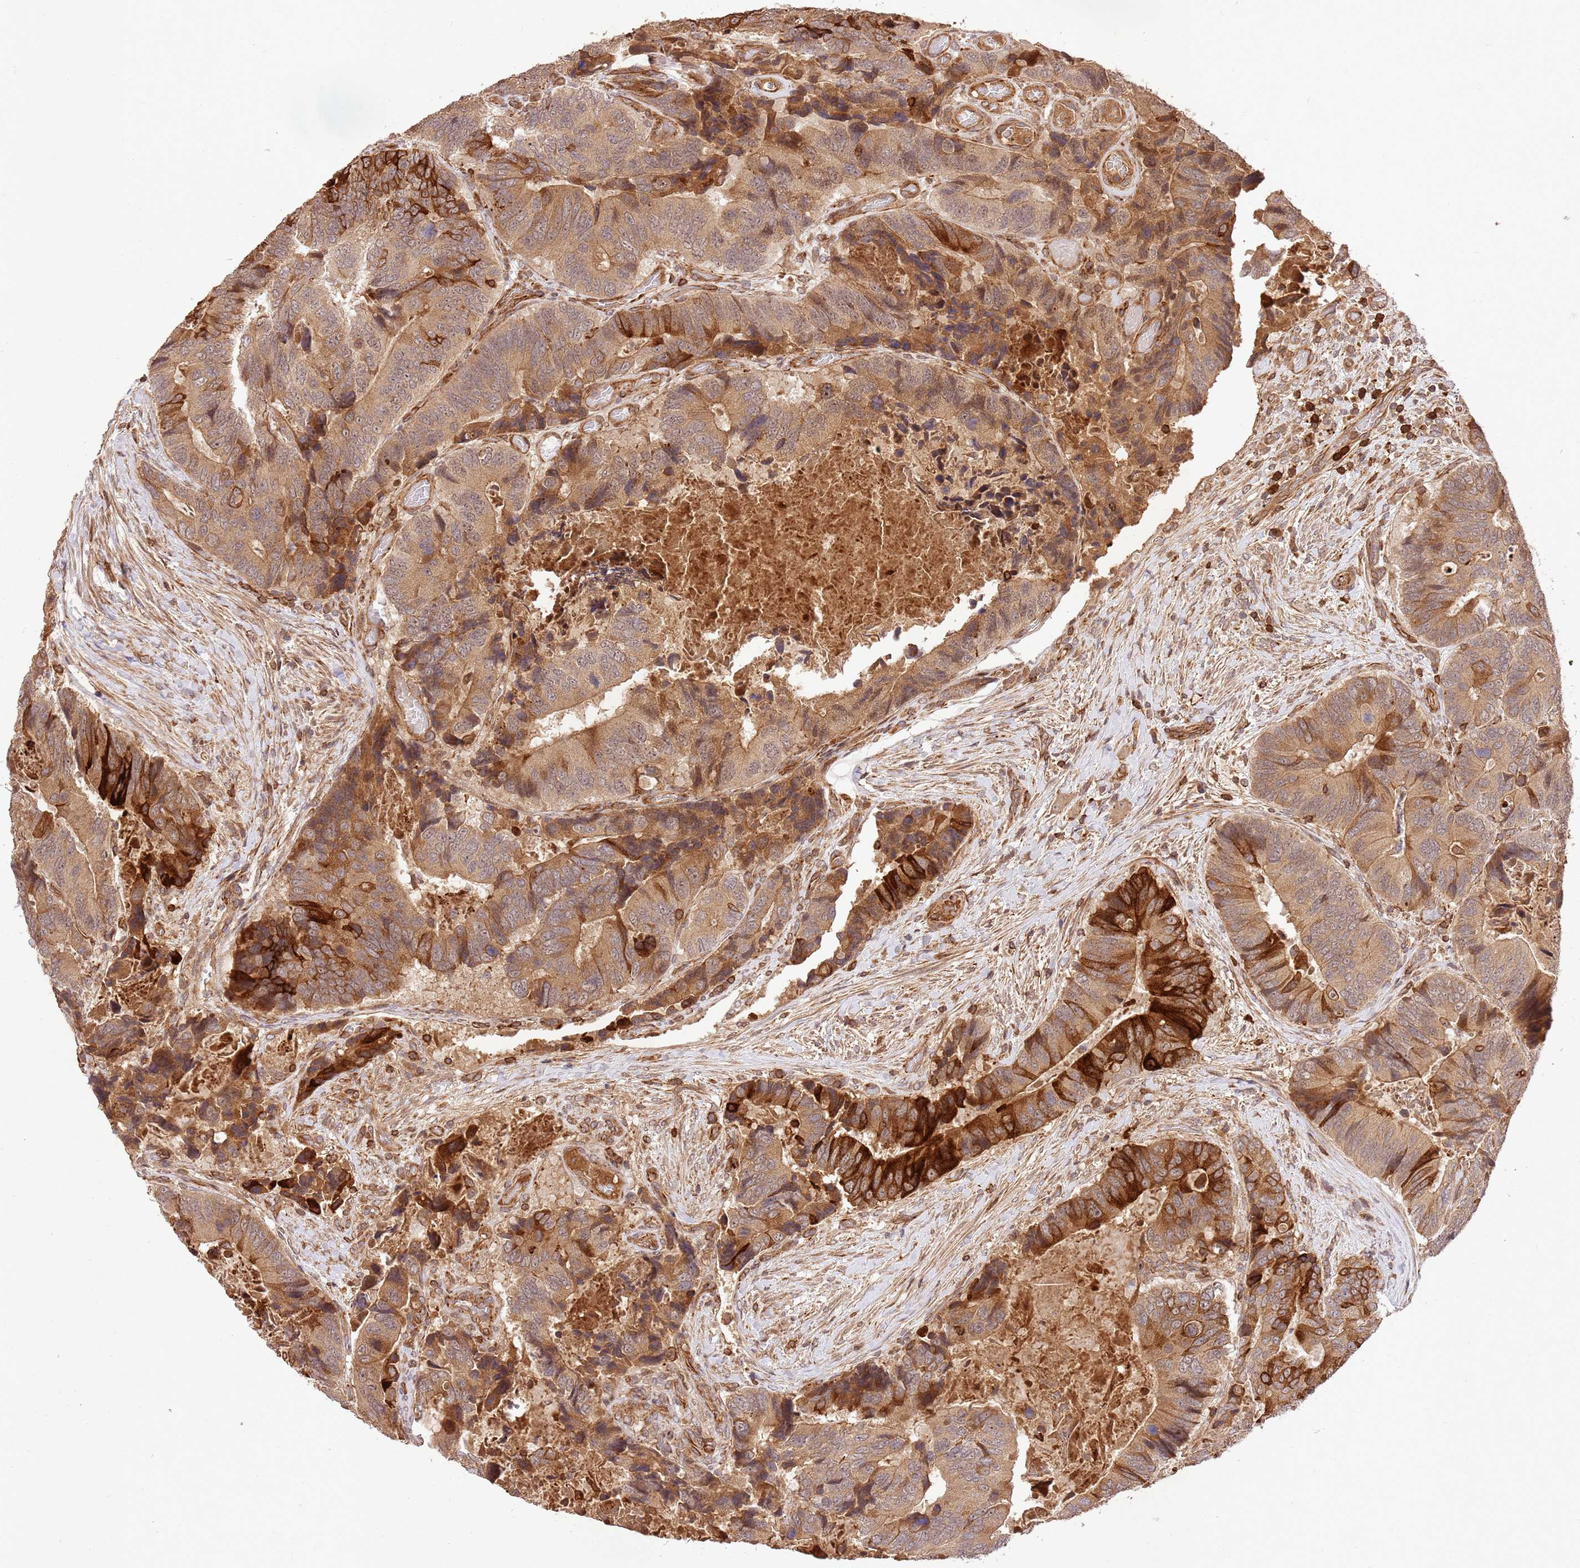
{"staining": {"intensity": "moderate", "quantity": ">75%", "location": "cytoplasmic/membranous"}, "tissue": "colorectal cancer", "cell_type": "Tumor cells", "image_type": "cancer", "snomed": [{"axis": "morphology", "description": "Adenocarcinoma, NOS"}, {"axis": "topography", "description": "Colon"}], "caption": "Immunohistochemistry (IHC) photomicrograph of colorectal cancer (adenocarcinoma) stained for a protein (brown), which displays medium levels of moderate cytoplasmic/membranous staining in about >75% of tumor cells.", "gene": "KATNAL2", "patient": {"sex": "male", "age": 84}}